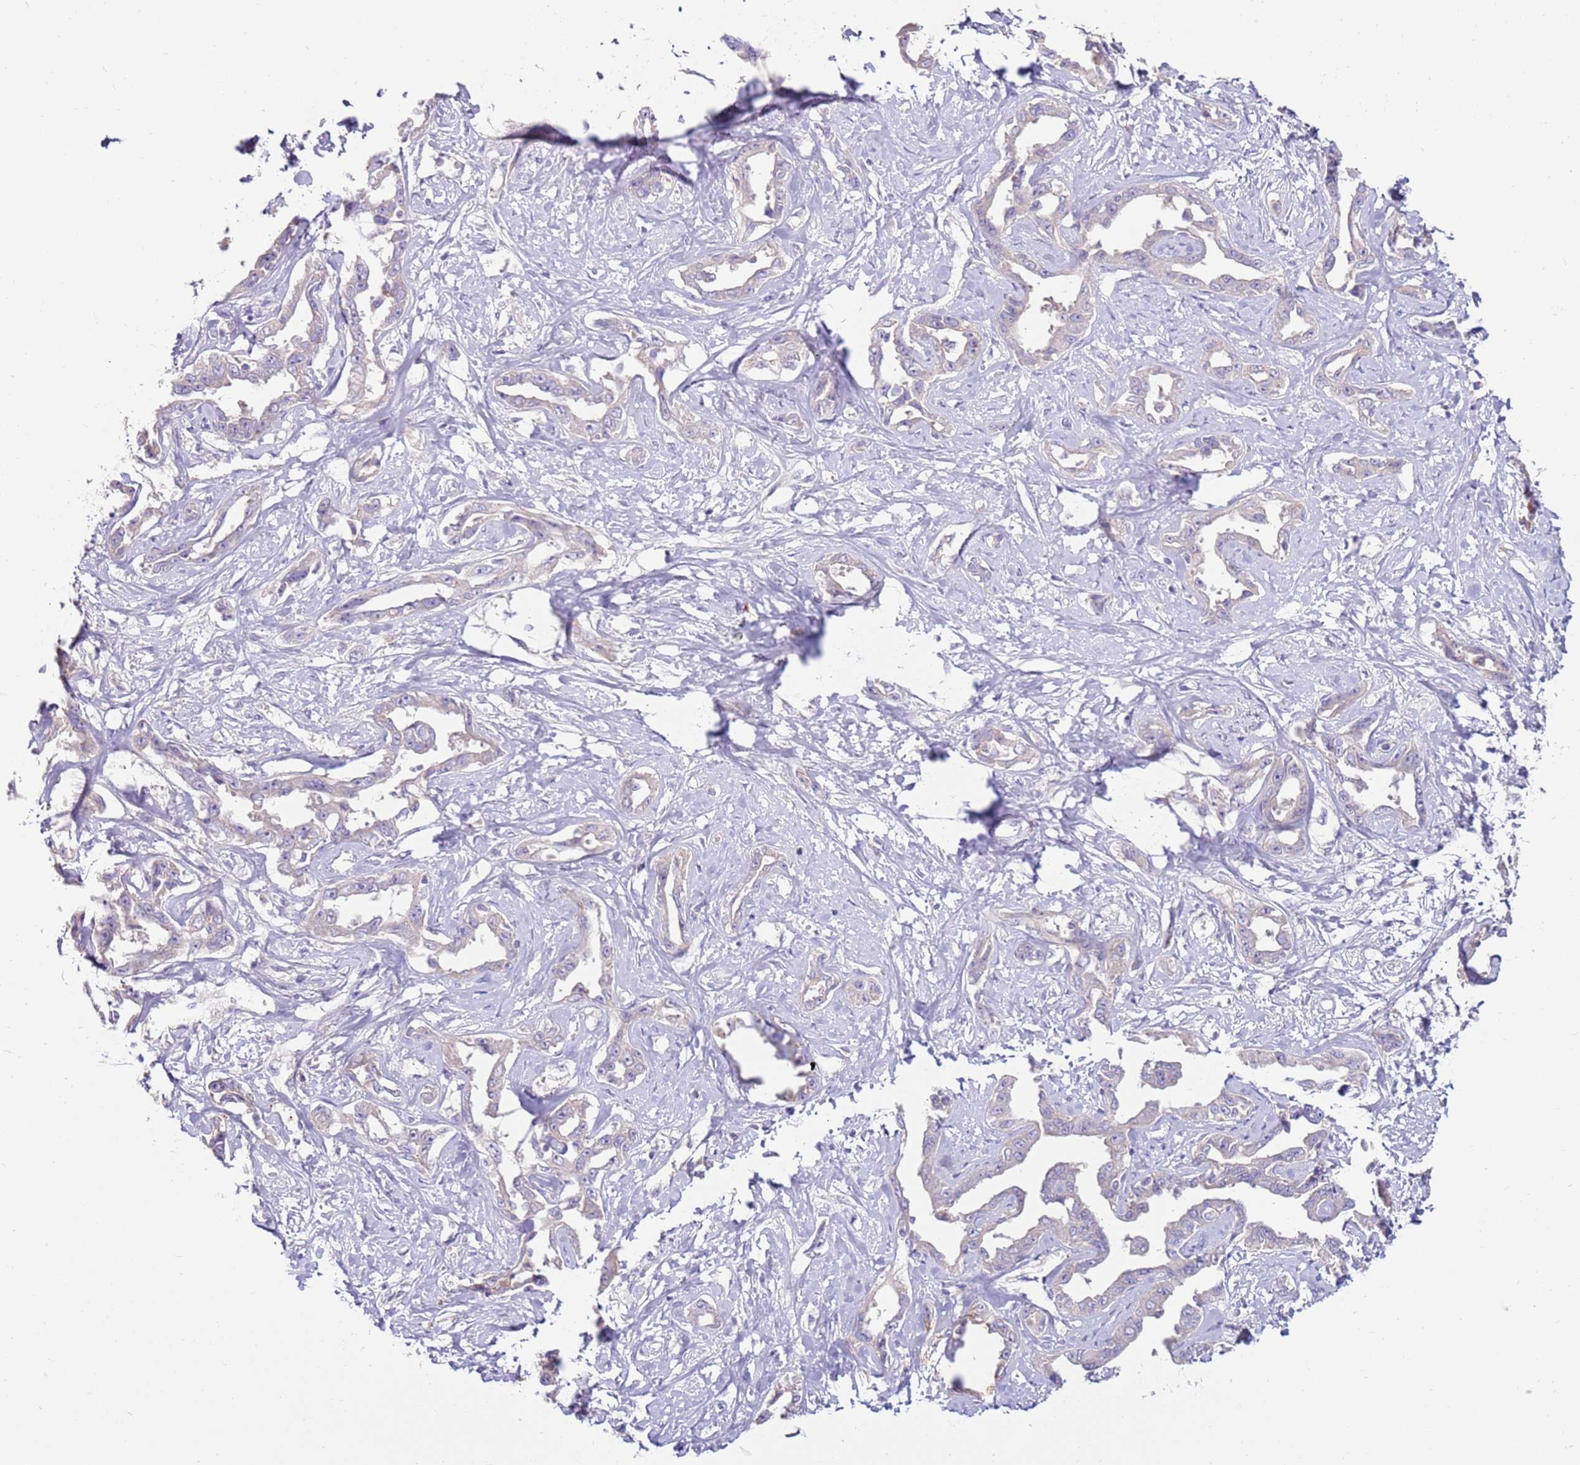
{"staining": {"intensity": "negative", "quantity": "none", "location": "none"}, "tissue": "liver cancer", "cell_type": "Tumor cells", "image_type": "cancer", "snomed": [{"axis": "morphology", "description": "Cholangiocarcinoma"}, {"axis": "topography", "description": "Liver"}], "caption": "Immunohistochemistry image of neoplastic tissue: human liver cancer (cholangiocarcinoma) stained with DAB reveals no significant protein staining in tumor cells.", "gene": "SLC44A4", "patient": {"sex": "male", "age": 59}}